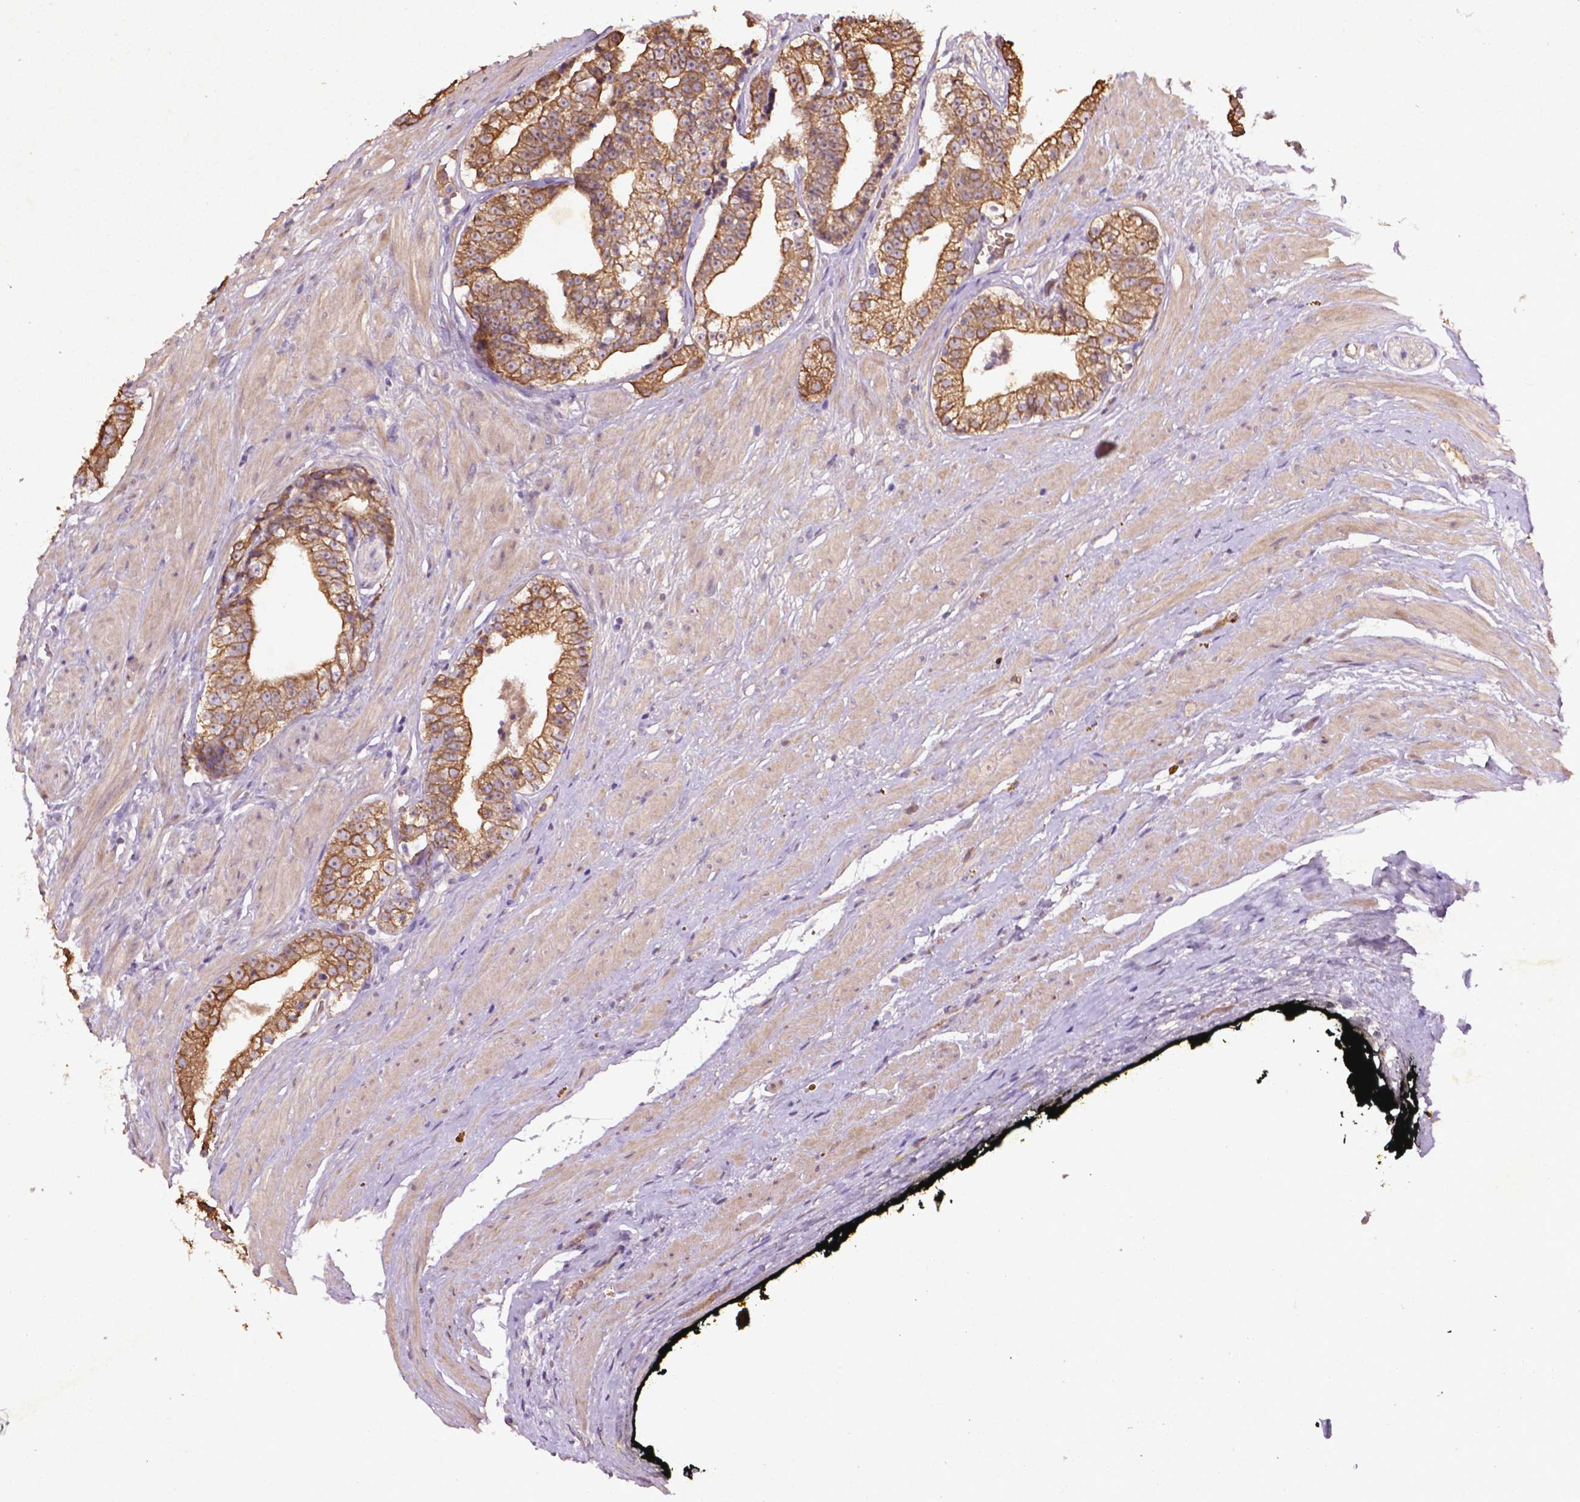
{"staining": {"intensity": "moderate", "quantity": ">75%", "location": "cytoplasmic/membranous"}, "tissue": "prostate cancer", "cell_type": "Tumor cells", "image_type": "cancer", "snomed": [{"axis": "morphology", "description": "Adenocarcinoma, Low grade"}, {"axis": "topography", "description": "Prostate"}], "caption": "High-magnification brightfield microscopy of adenocarcinoma (low-grade) (prostate) stained with DAB (3,3'-diaminobenzidine) (brown) and counterstained with hematoxylin (blue). tumor cells exhibit moderate cytoplasmic/membranous positivity is seen in approximately>75% of cells. (brown staining indicates protein expression, while blue staining denotes nuclei).", "gene": "COQ2", "patient": {"sex": "male", "age": 60}}